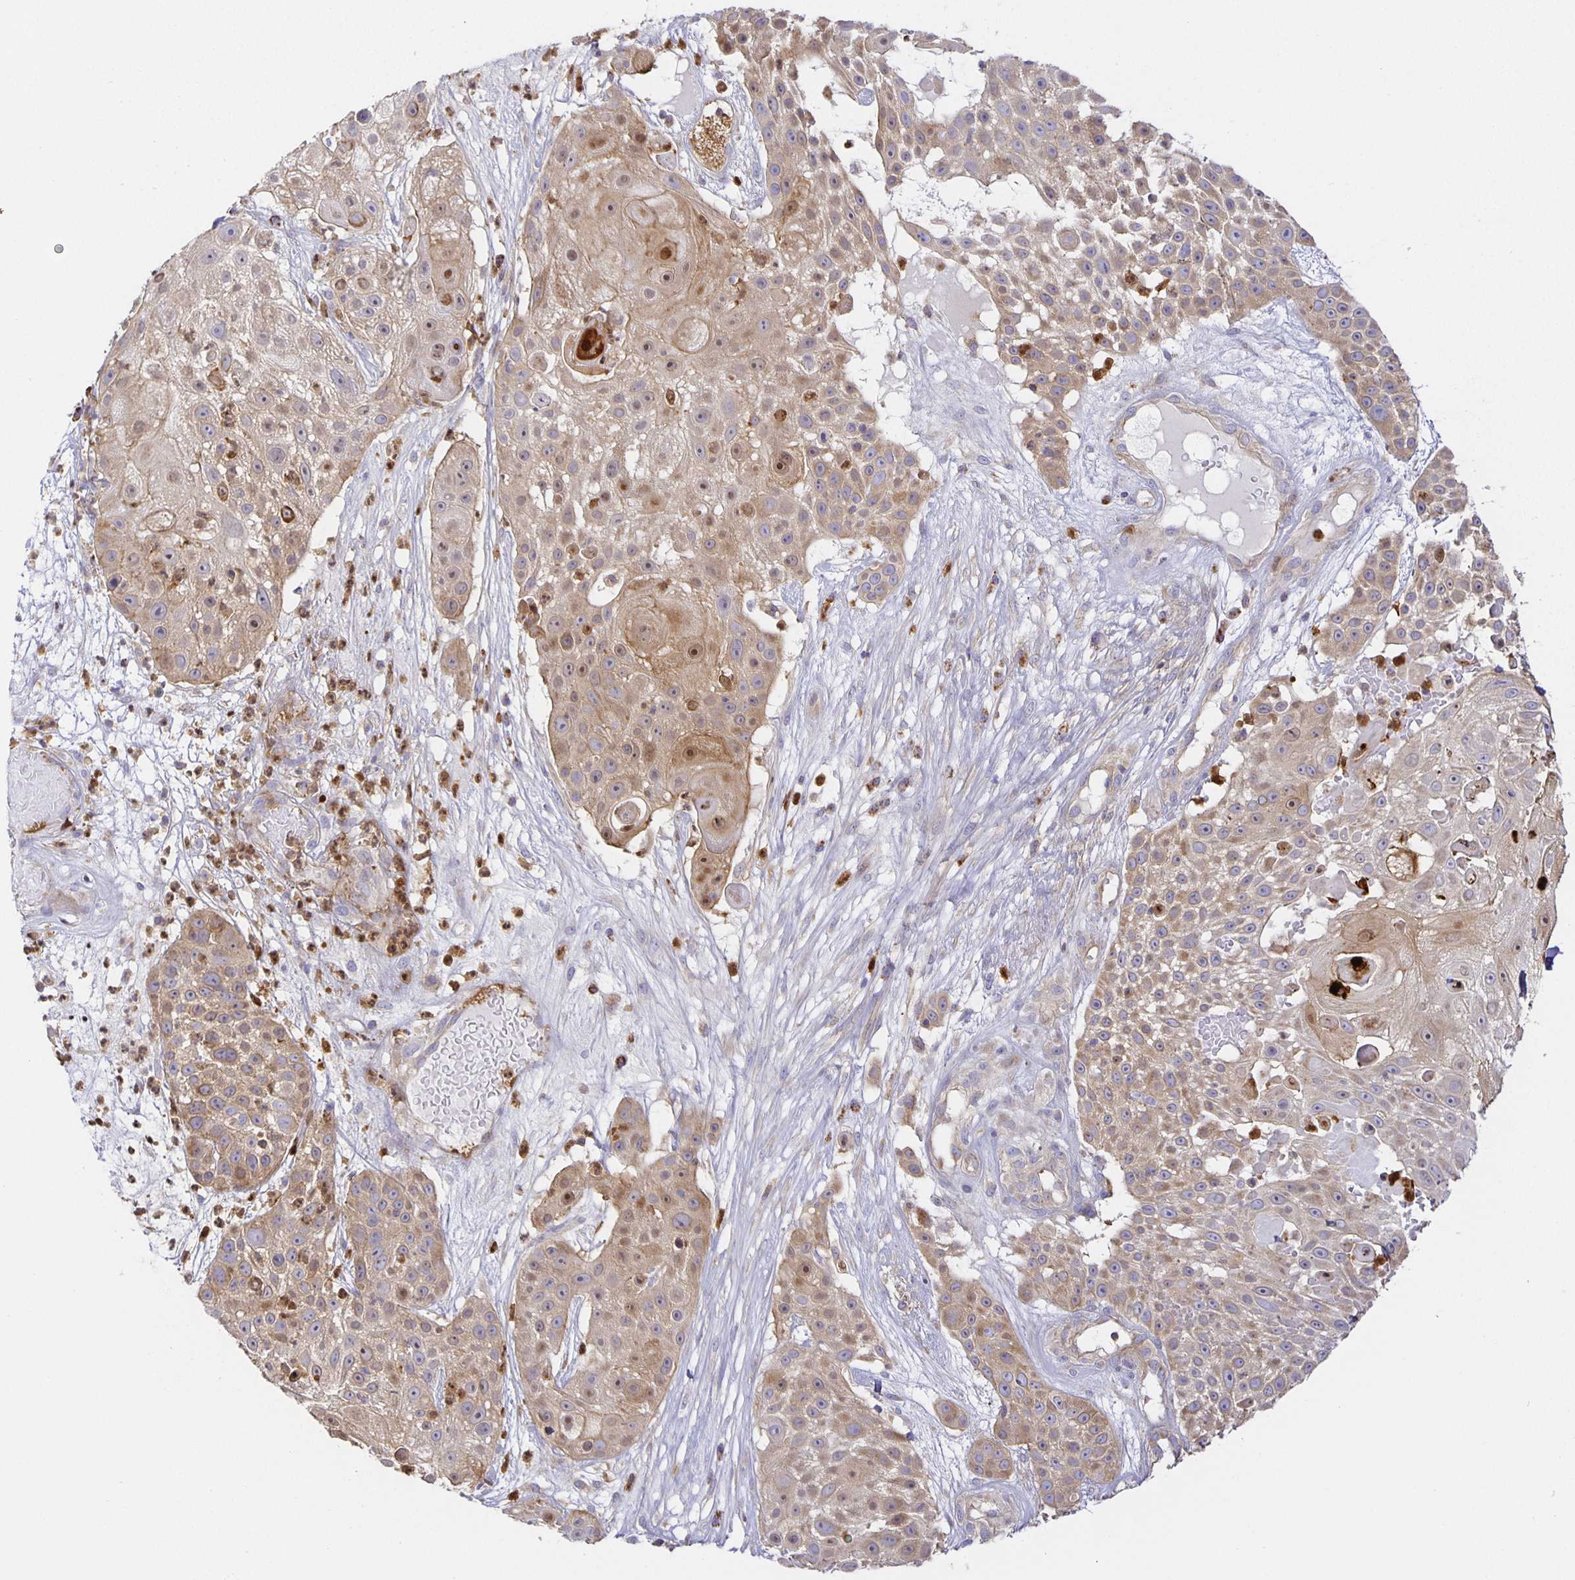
{"staining": {"intensity": "weak", "quantity": "25%-75%", "location": "cytoplasmic/membranous,nuclear"}, "tissue": "skin cancer", "cell_type": "Tumor cells", "image_type": "cancer", "snomed": [{"axis": "morphology", "description": "Squamous cell carcinoma, NOS"}, {"axis": "topography", "description": "Skin"}], "caption": "A low amount of weak cytoplasmic/membranous and nuclear staining is identified in approximately 25%-75% of tumor cells in skin cancer tissue.", "gene": "FLRT3", "patient": {"sex": "female", "age": 86}}